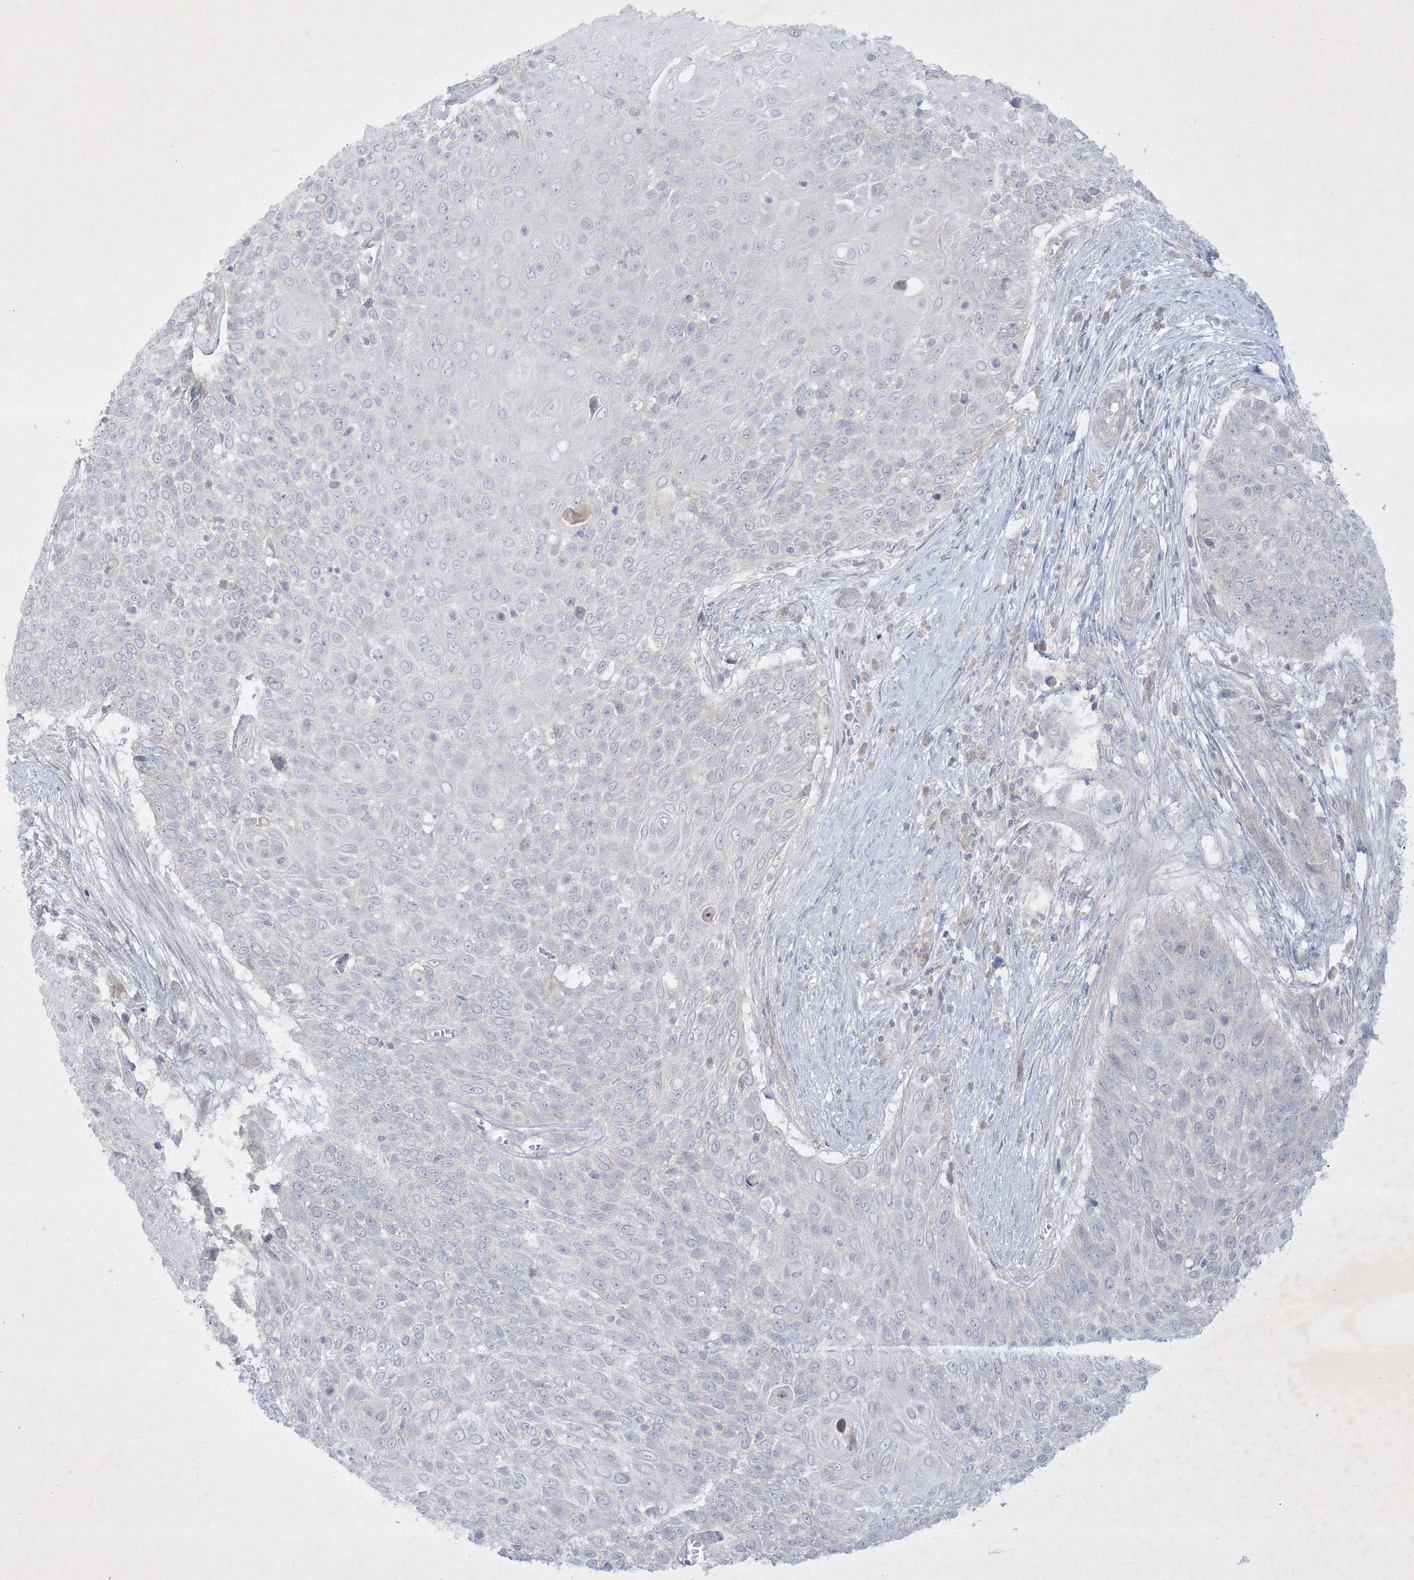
{"staining": {"intensity": "negative", "quantity": "none", "location": "none"}, "tissue": "cervical cancer", "cell_type": "Tumor cells", "image_type": "cancer", "snomed": [{"axis": "morphology", "description": "Squamous cell carcinoma, NOS"}, {"axis": "topography", "description": "Cervix"}], "caption": "A high-resolution photomicrograph shows immunohistochemistry staining of cervical squamous cell carcinoma, which reveals no significant staining in tumor cells.", "gene": "PLEKHA3", "patient": {"sex": "female", "age": 39}}